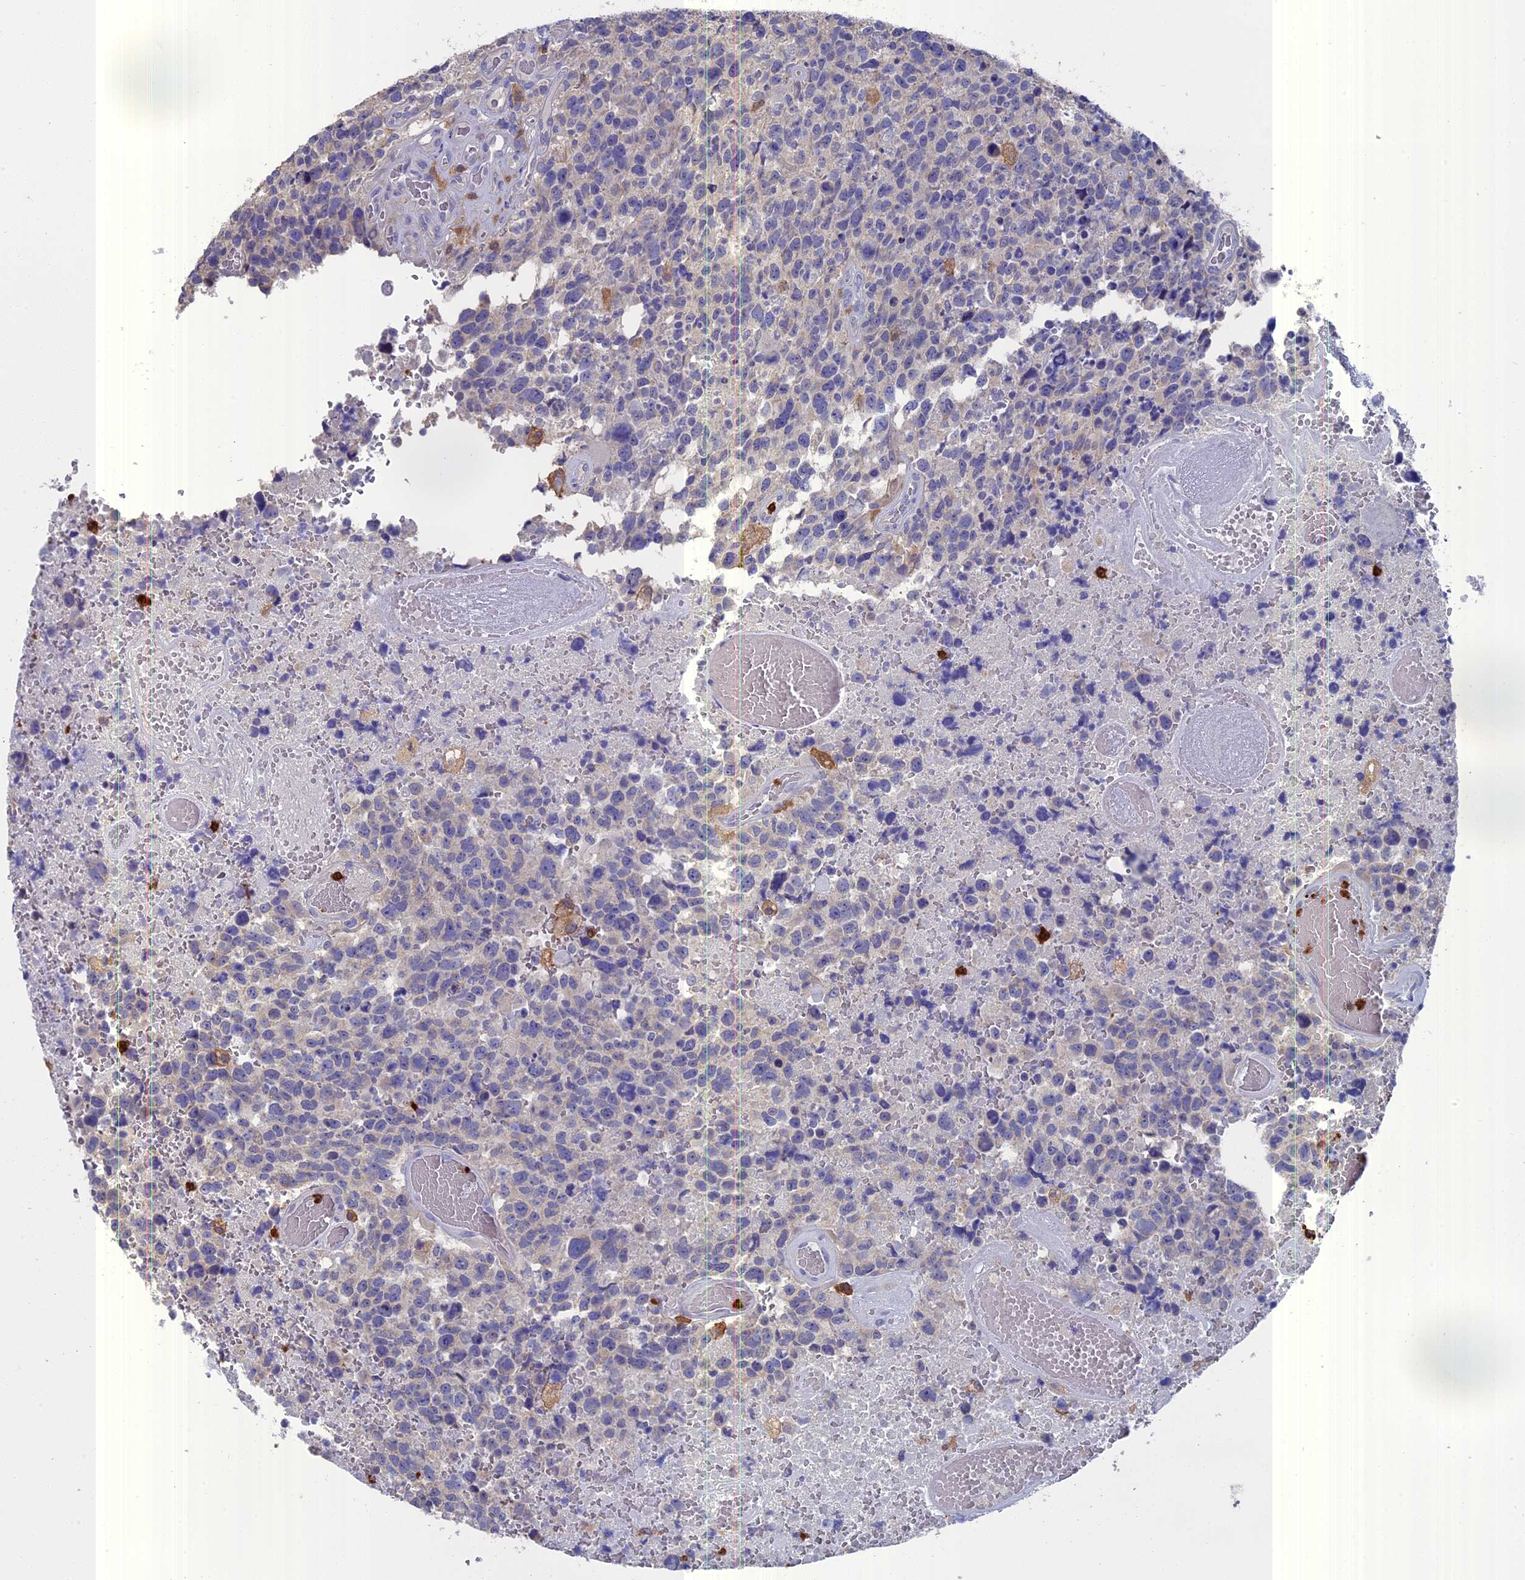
{"staining": {"intensity": "negative", "quantity": "none", "location": "none"}, "tissue": "glioma", "cell_type": "Tumor cells", "image_type": "cancer", "snomed": [{"axis": "morphology", "description": "Glioma, malignant, High grade"}, {"axis": "topography", "description": "Brain"}], "caption": "A micrograph of glioma stained for a protein shows no brown staining in tumor cells.", "gene": "NCF4", "patient": {"sex": "male", "age": 69}}